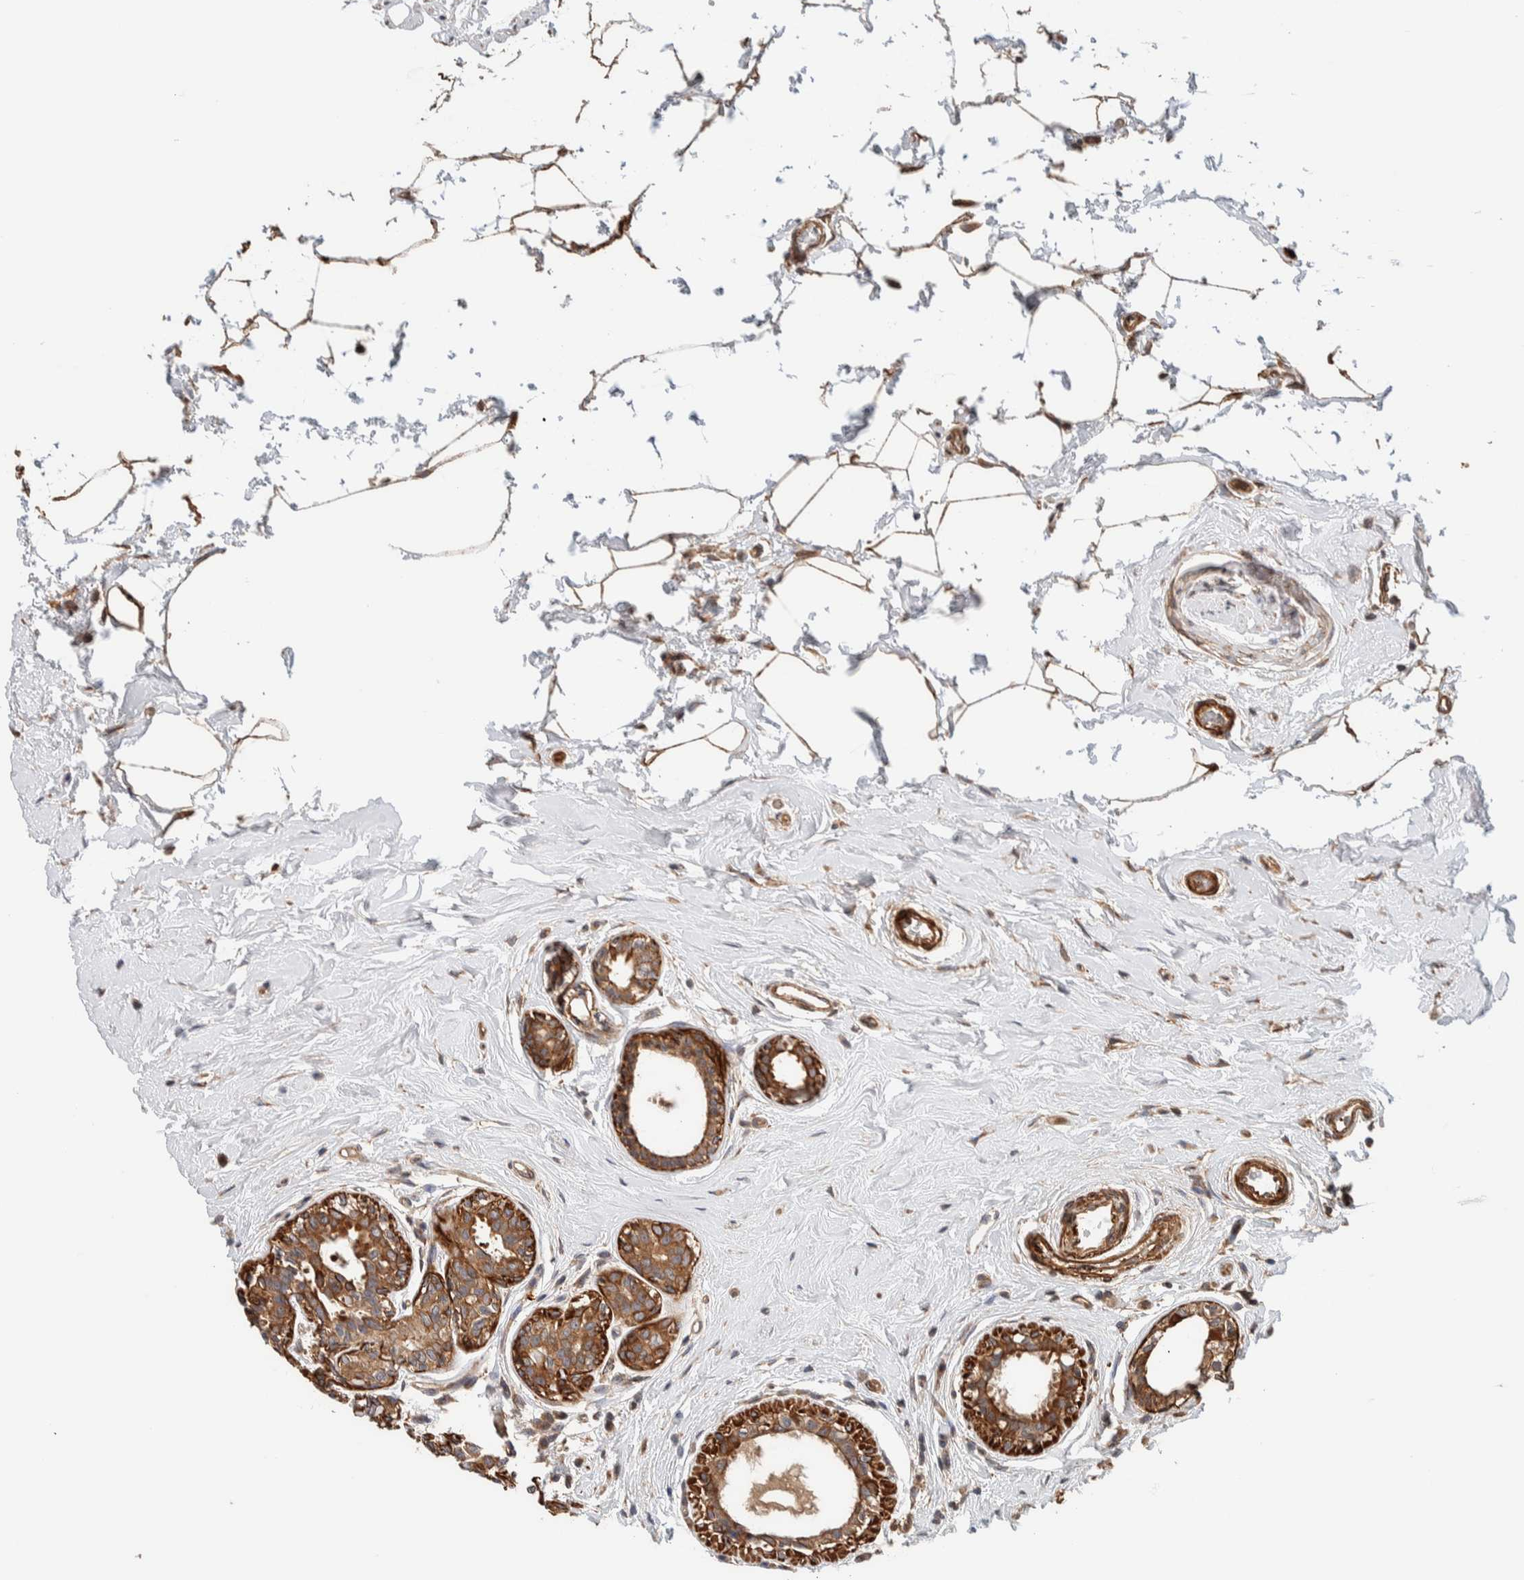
{"staining": {"intensity": "moderate", "quantity": ">75%", "location": "cytoplasmic/membranous"}, "tissue": "breast cancer", "cell_type": "Tumor cells", "image_type": "cancer", "snomed": [{"axis": "morphology", "description": "Duct carcinoma"}, {"axis": "topography", "description": "Breast"}], "caption": "IHC (DAB) staining of infiltrating ductal carcinoma (breast) shows moderate cytoplasmic/membranous protein staining in approximately >75% of tumor cells. The protein of interest is shown in brown color, while the nuclei are stained blue.", "gene": "SYNRG", "patient": {"sex": "female", "age": 55}}